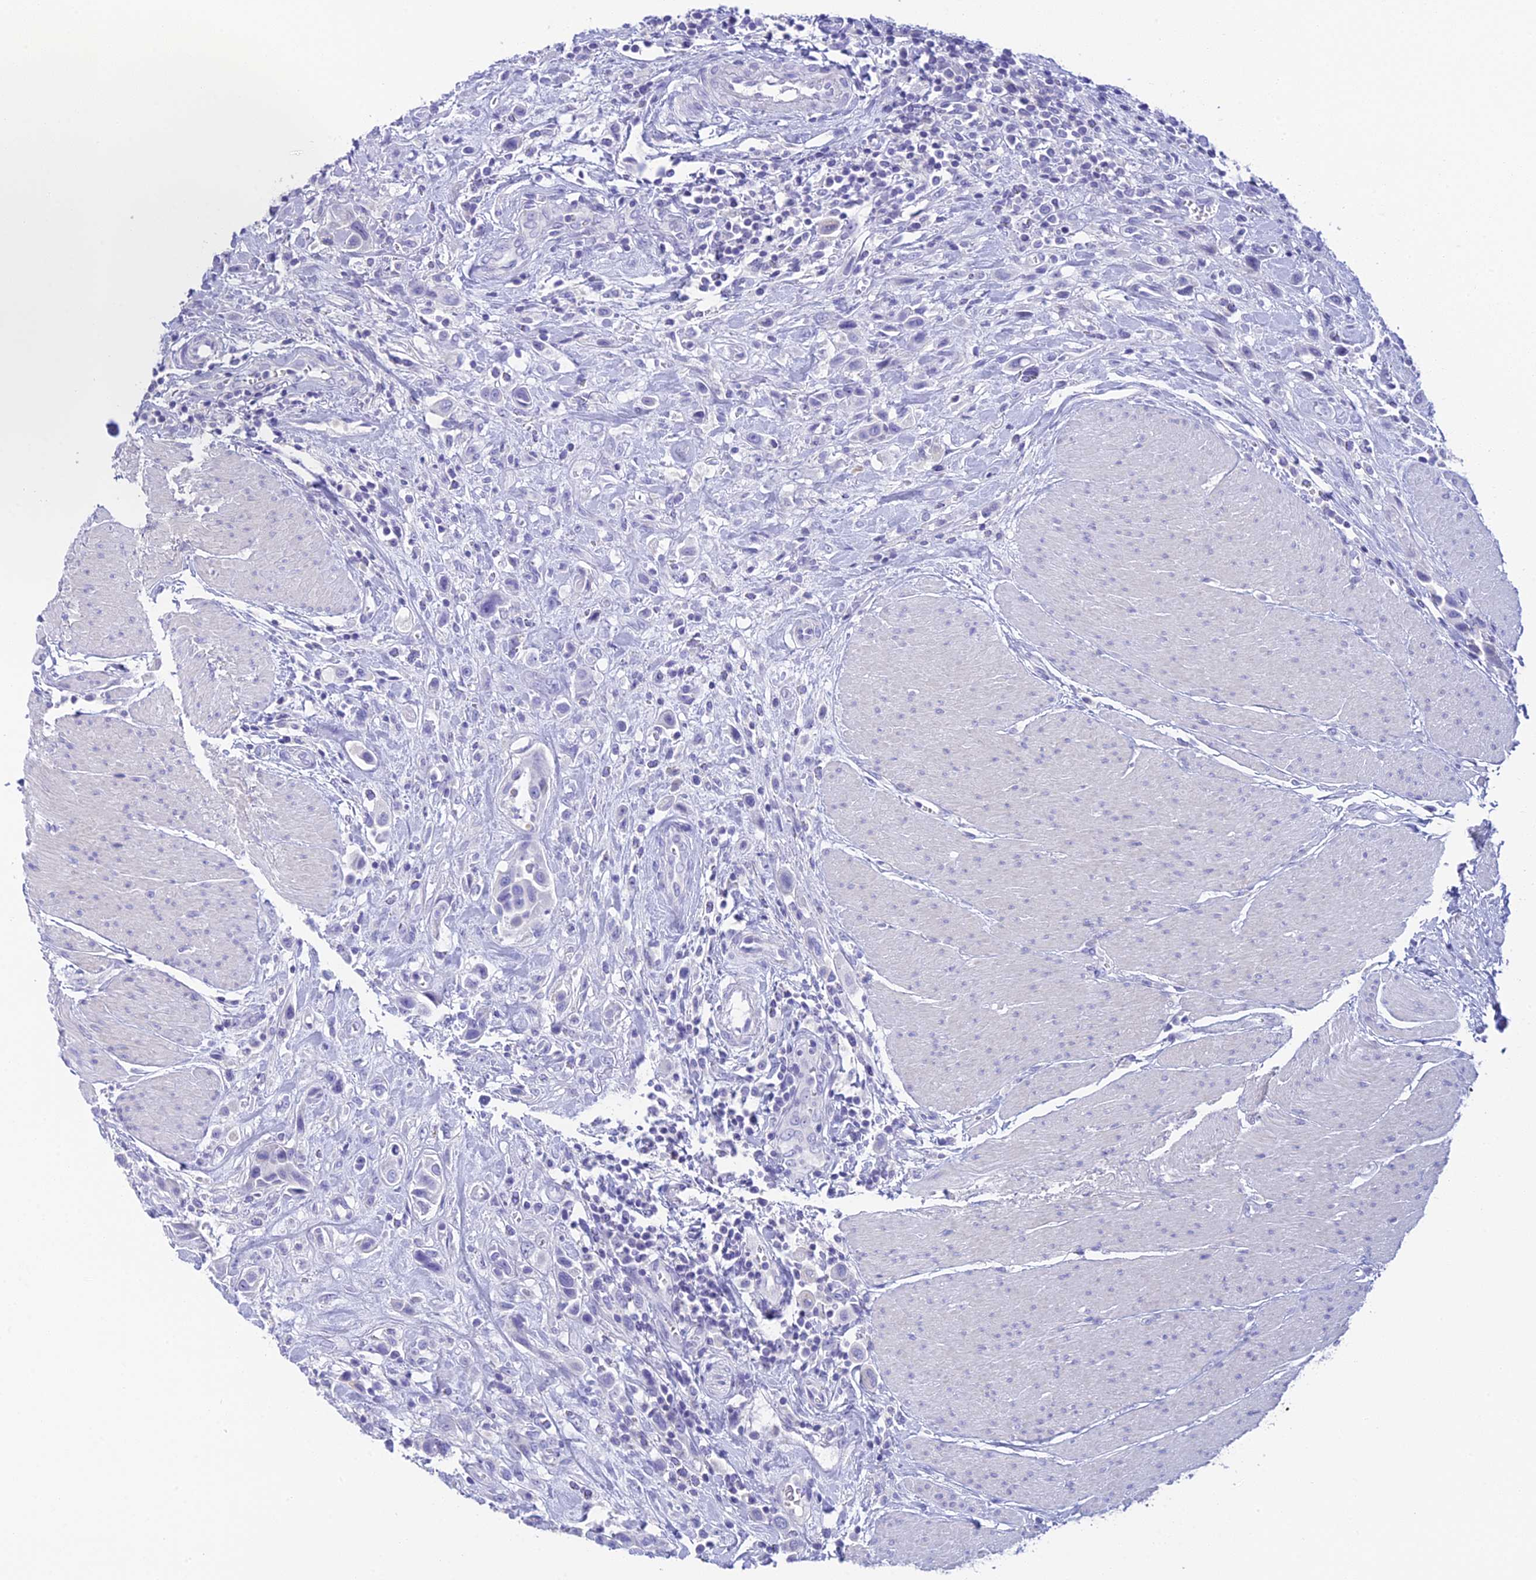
{"staining": {"intensity": "negative", "quantity": "none", "location": "none"}, "tissue": "urothelial cancer", "cell_type": "Tumor cells", "image_type": "cancer", "snomed": [{"axis": "morphology", "description": "Urothelial carcinoma, High grade"}, {"axis": "topography", "description": "Urinary bladder"}], "caption": "The immunohistochemistry (IHC) photomicrograph has no significant staining in tumor cells of urothelial carcinoma (high-grade) tissue.", "gene": "C12orf29", "patient": {"sex": "male", "age": 50}}